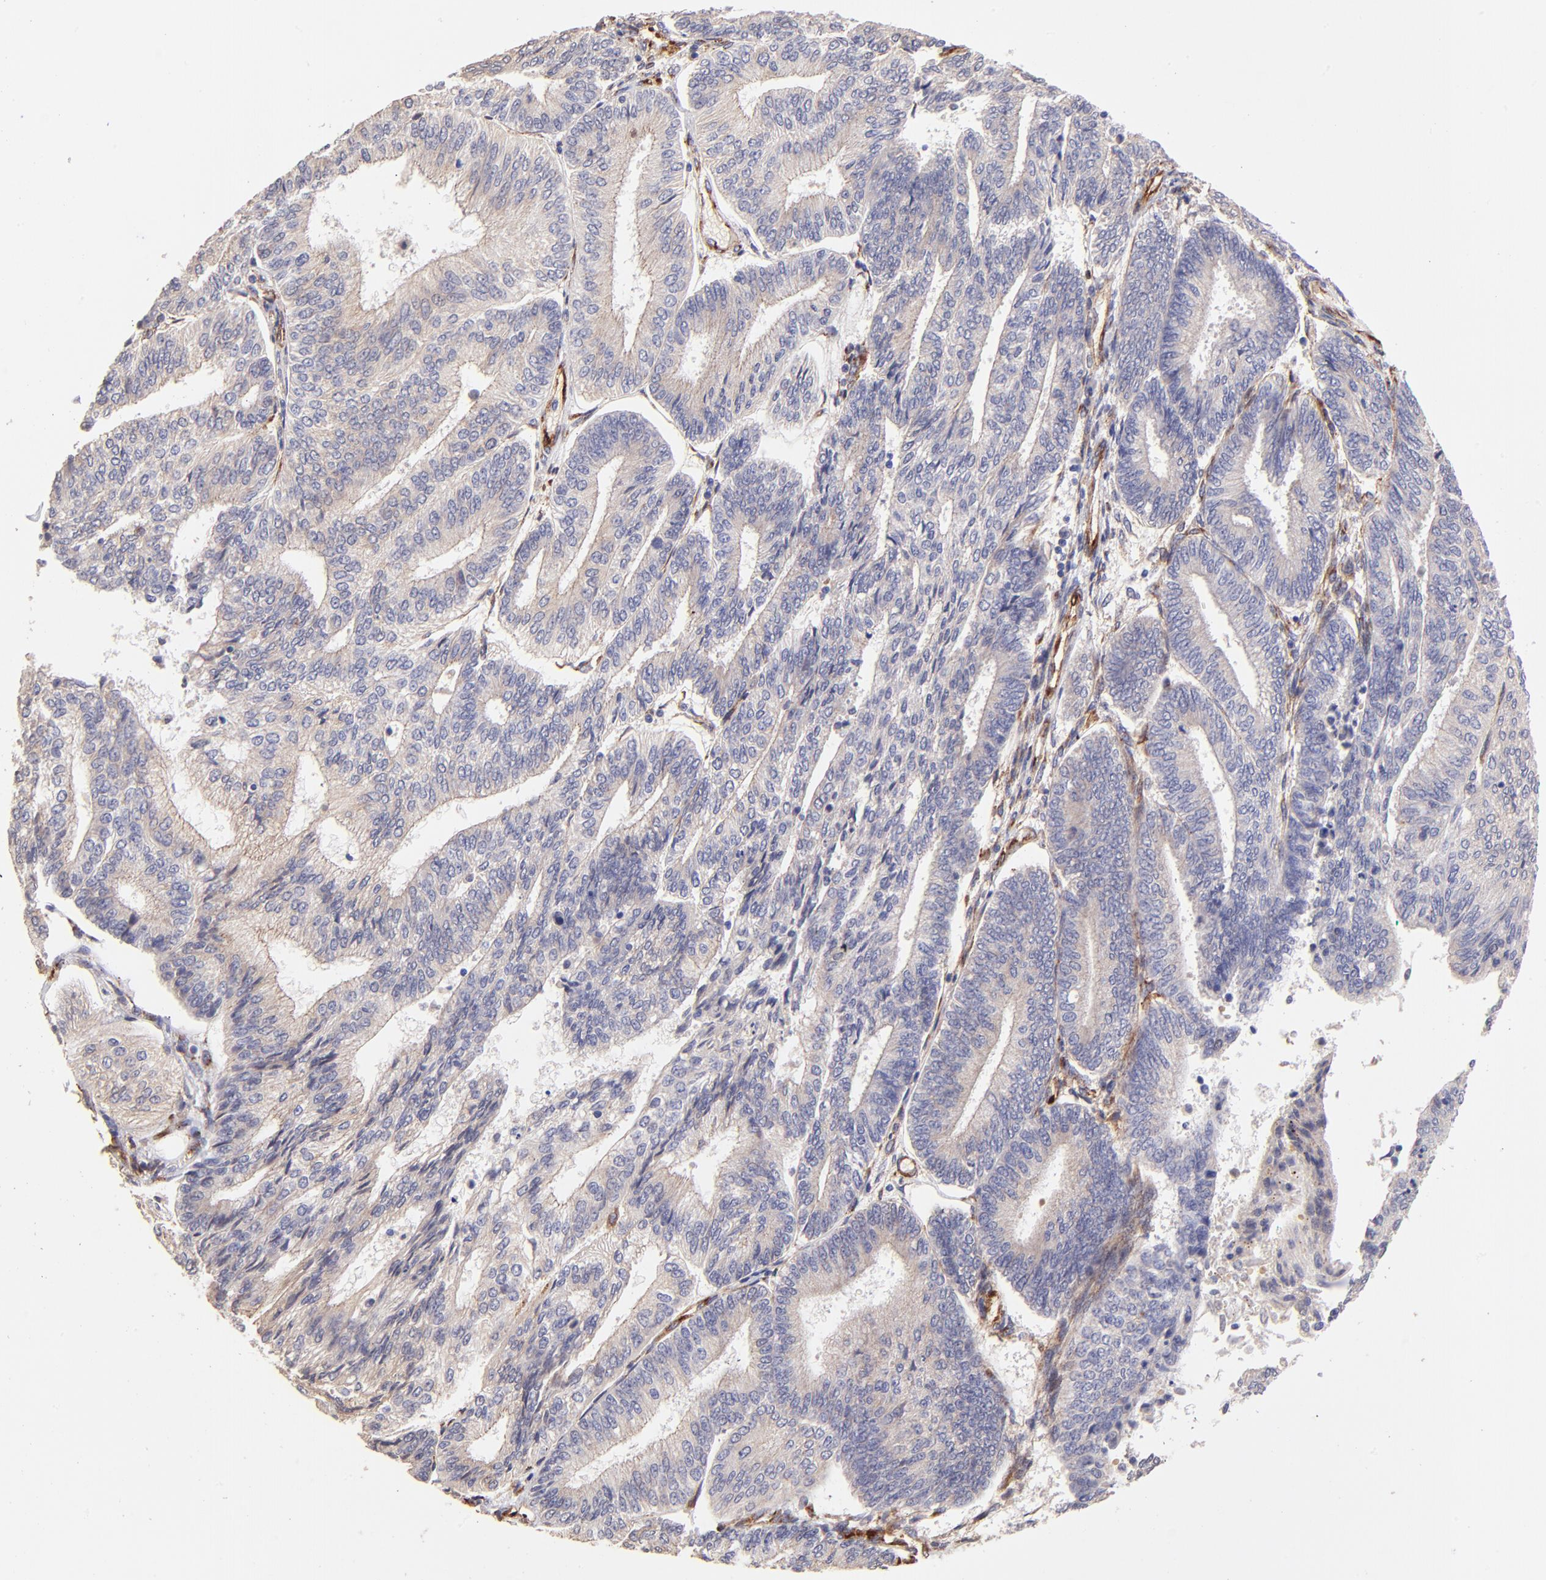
{"staining": {"intensity": "negative", "quantity": "none", "location": "none"}, "tissue": "endometrial cancer", "cell_type": "Tumor cells", "image_type": "cancer", "snomed": [{"axis": "morphology", "description": "Adenocarcinoma, NOS"}, {"axis": "topography", "description": "Endometrium"}], "caption": "A photomicrograph of human endometrial cancer is negative for staining in tumor cells.", "gene": "SPARC", "patient": {"sex": "female", "age": 55}}